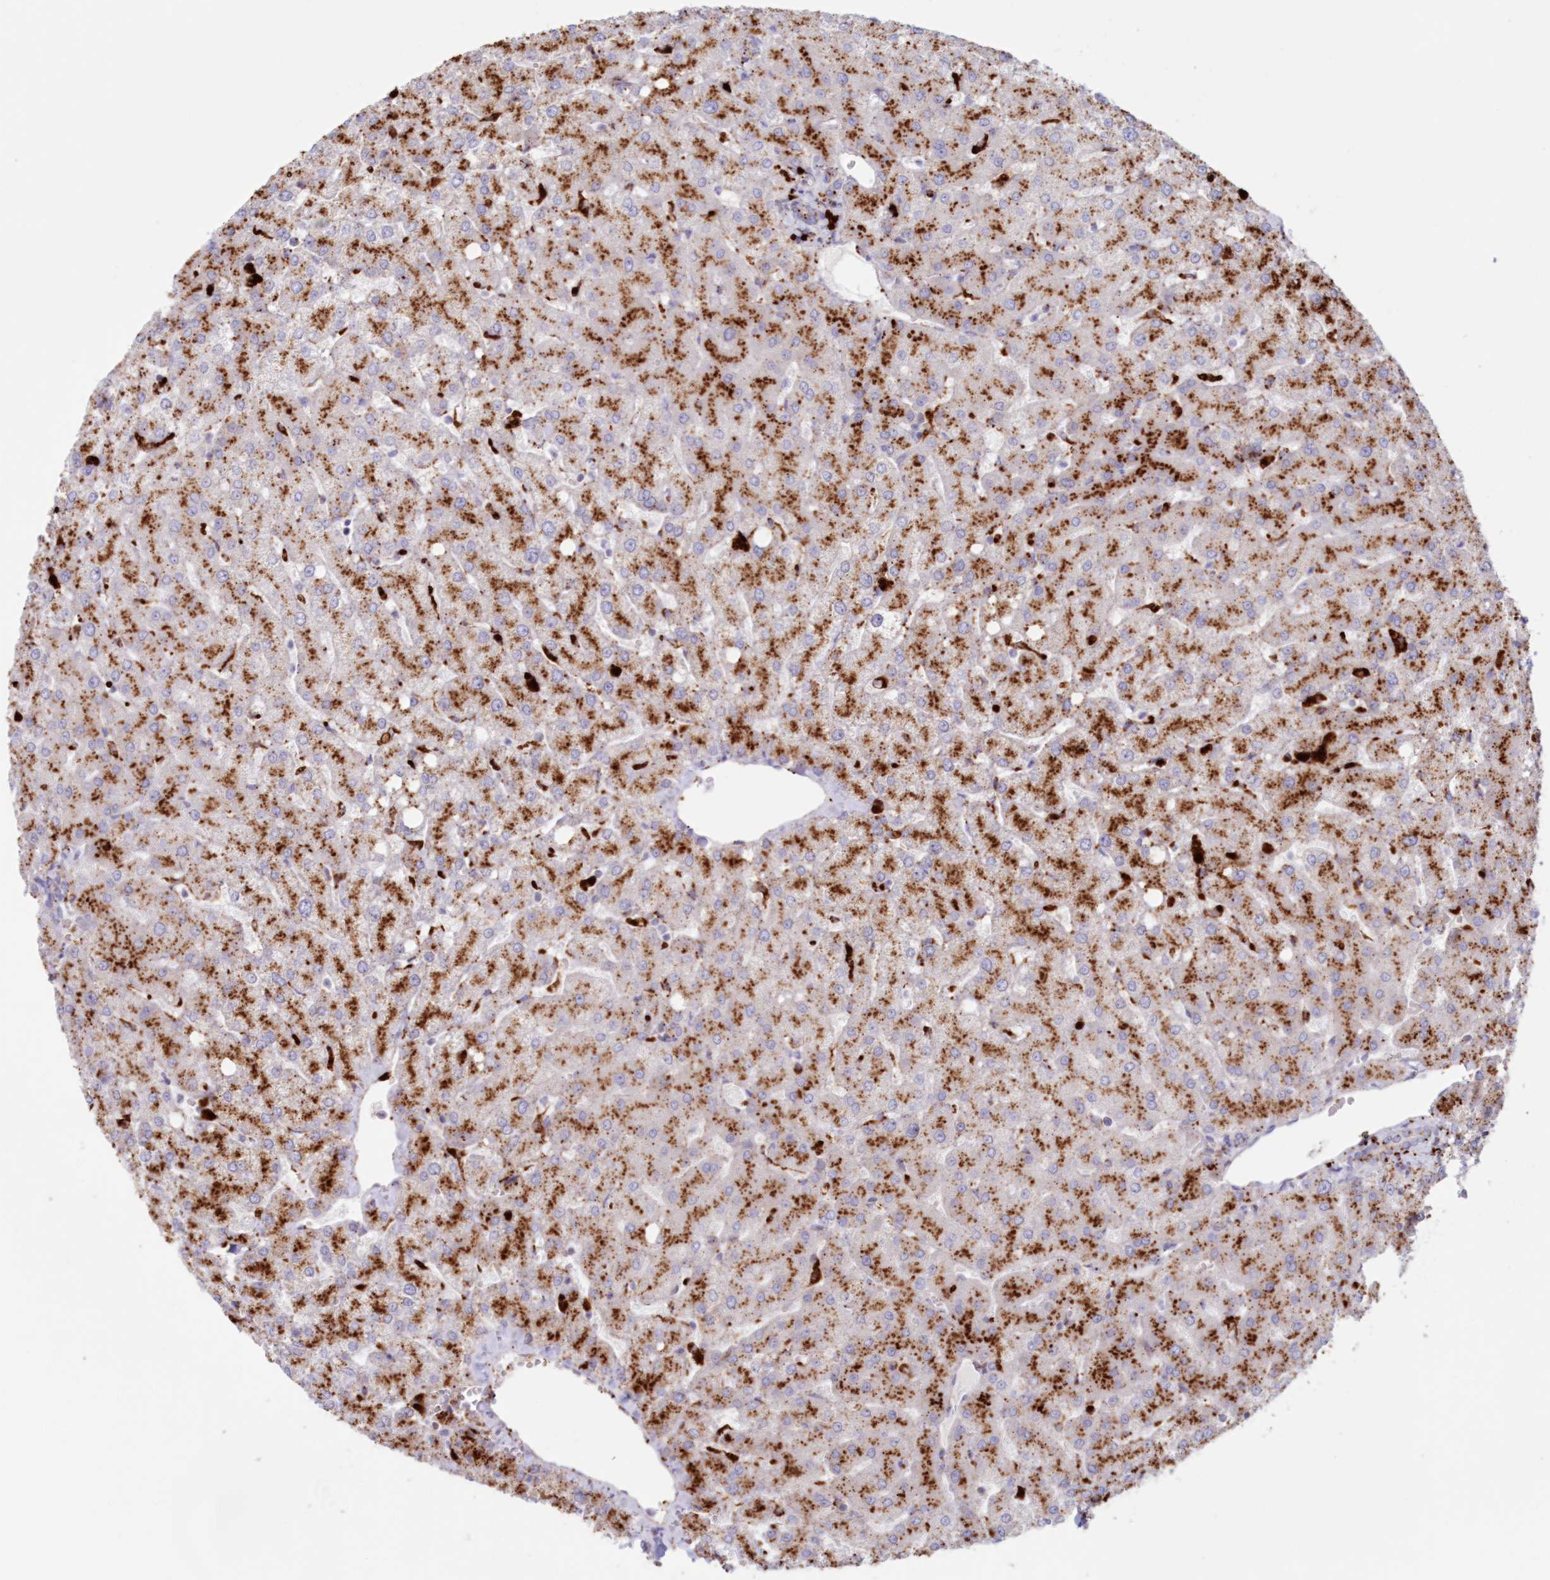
{"staining": {"intensity": "moderate", "quantity": "25%-75%", "location": "cytoplasmic/membranous"}, "tissue": "liver", "cell_type": "Cholangiocytes", "image_type": "normal", "snomed": [{"axis": "morphology", "description": "Normal tissue, NOS"}, {"axis": "topography", "description": "Liver"}], "caption": "Immunohistochemical staining of normal human liver reveals medium levels of moderate cytoplasmic/membranous positivity in about 25%-75% of cholangiocytes. (IHC, brightfield microscopy, high magnification).", "gene": "TPP1", "patient": {"sex": "female", "age": 54}}